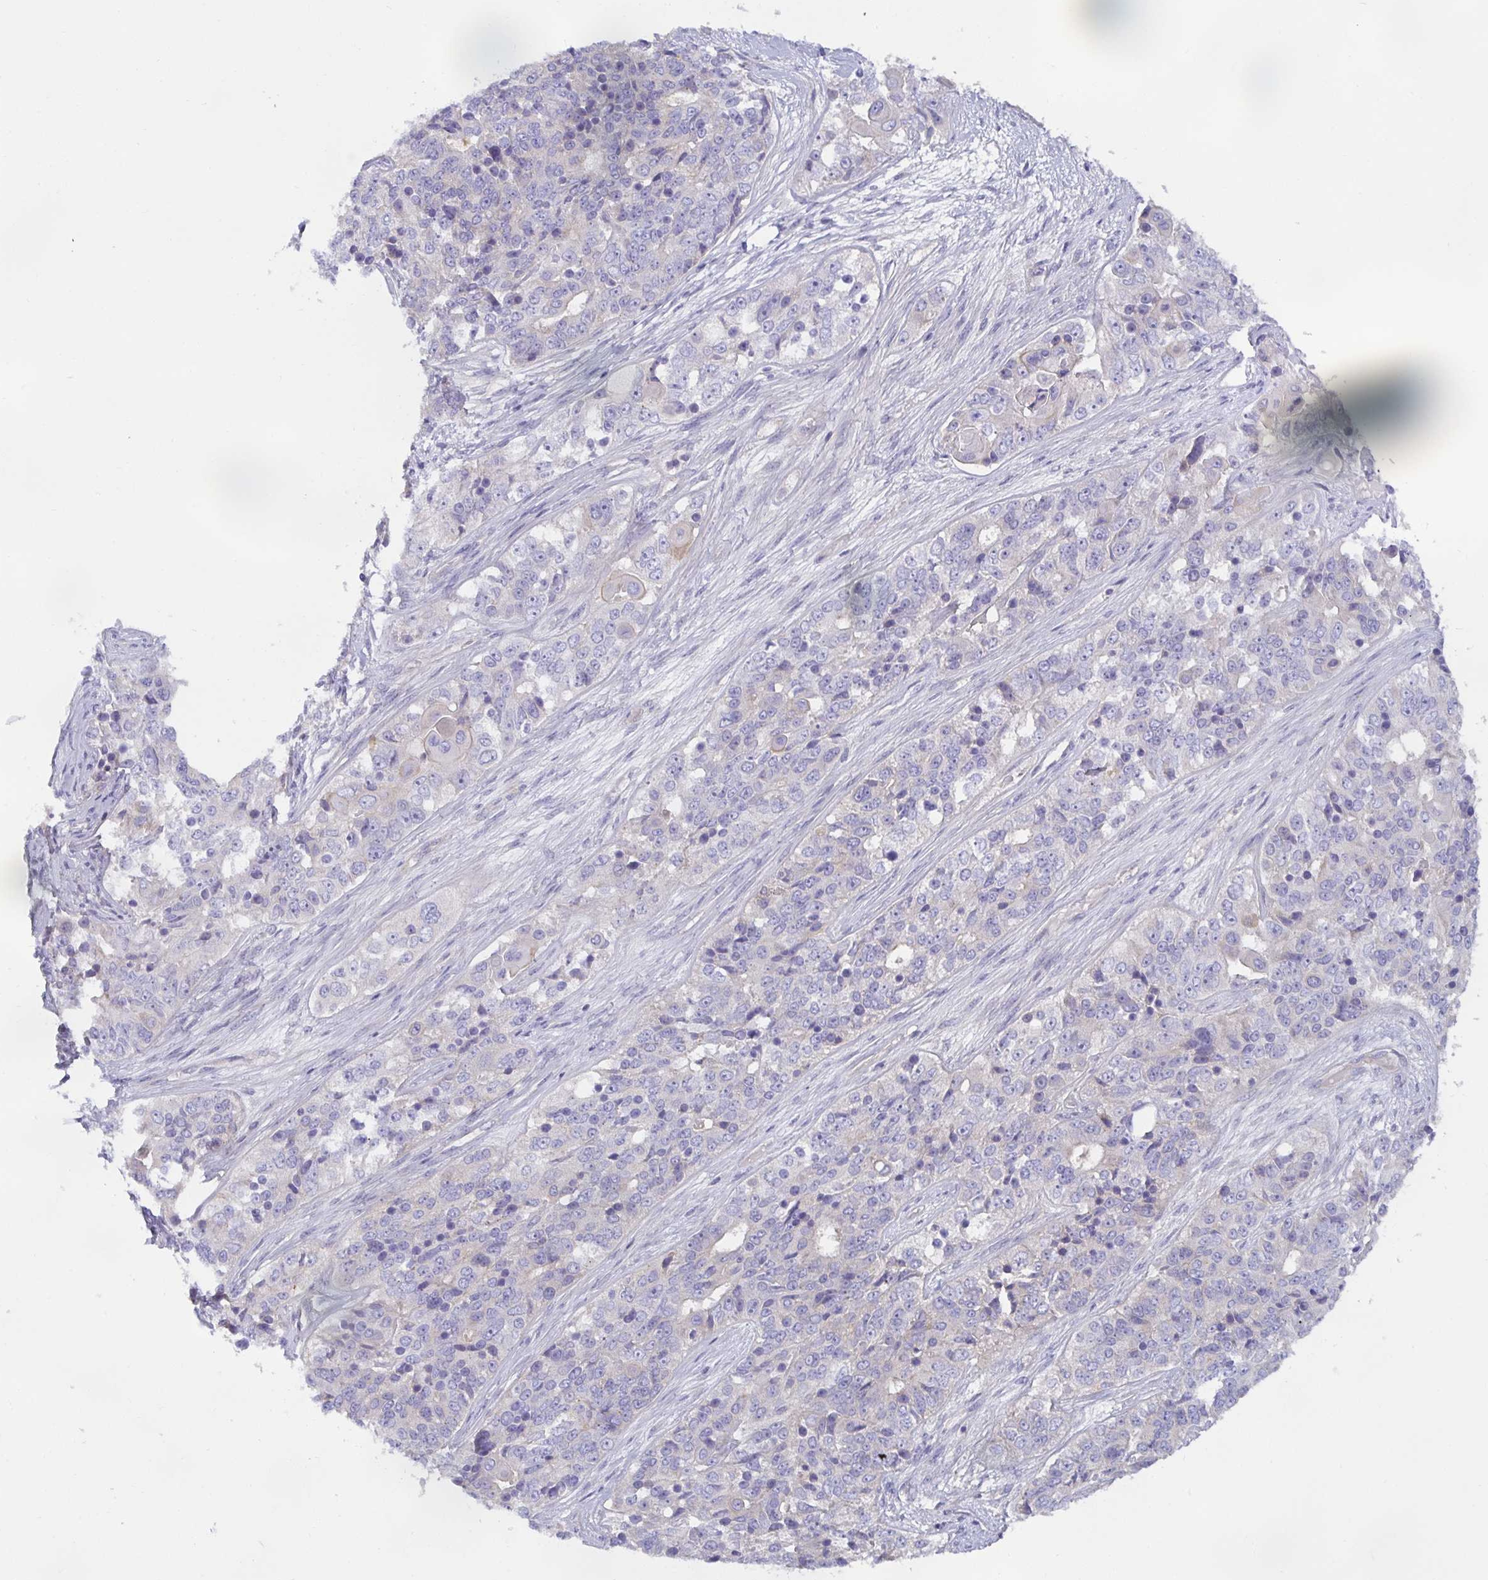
{"staining": {"intensity": "negative", "quantity": "none", "location": "none"}, "tissue": "ovarian cancer", "cell_type": "Tumor cells", "image_type": "cancer", "snomed": [{"axis": "morphology", "description": "Carcinoma, endometroid"}, {"axis": "topography", "description": "Ovary"}], "caption": "High power microscopy histopathology image of an IHC histopathology image of endometroid carcinoma (ovarian), revealing no significant expression in tumor cells.", "gene": "METTL22", "patient": {"sex": "female", "age": 51}}